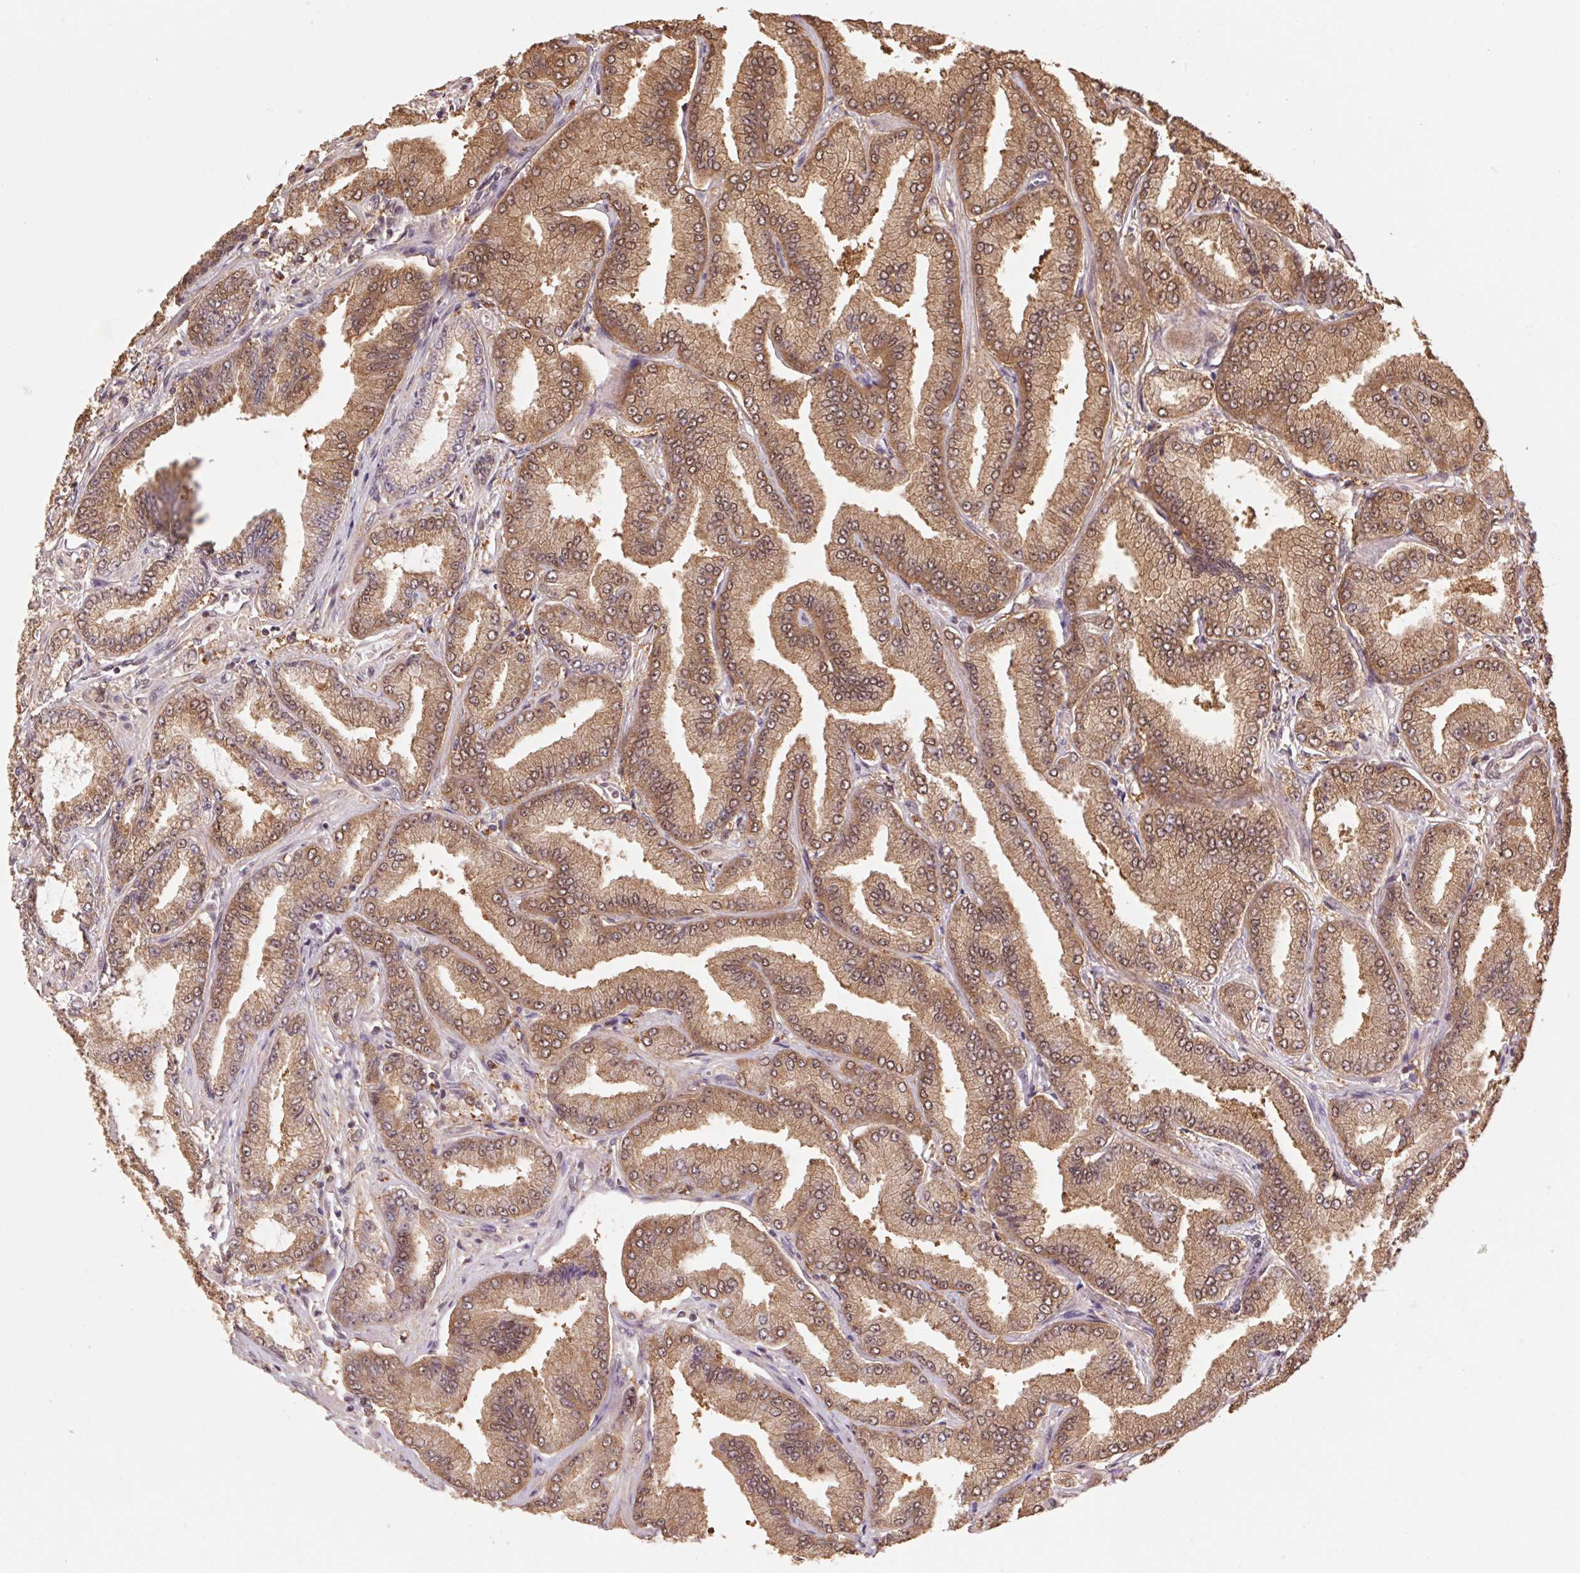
{"staining": {"intensity": "moderate", "quantity": ">75%", "location": "cytoplasmic/membranous,nuclear"}, "tissue": "prostate cancer", "cell_type": "Tumor cells", "image_type": "cancer", "snomed": [{"axis": "morphology", "description": "Adenocarcinoma, Low grade"}, {"axis": "topography", "description": "Prostate"}], "caption": "Prostate cancer (low-grade adenocarcinoma) stained for a protein (brown) demonstrates moderate cytoplasmic/membranous and nuclear positive positivity in about >75% of tumor cells.", "gene": "CUTA", "patient": {"sex": "male", "age": 55}}